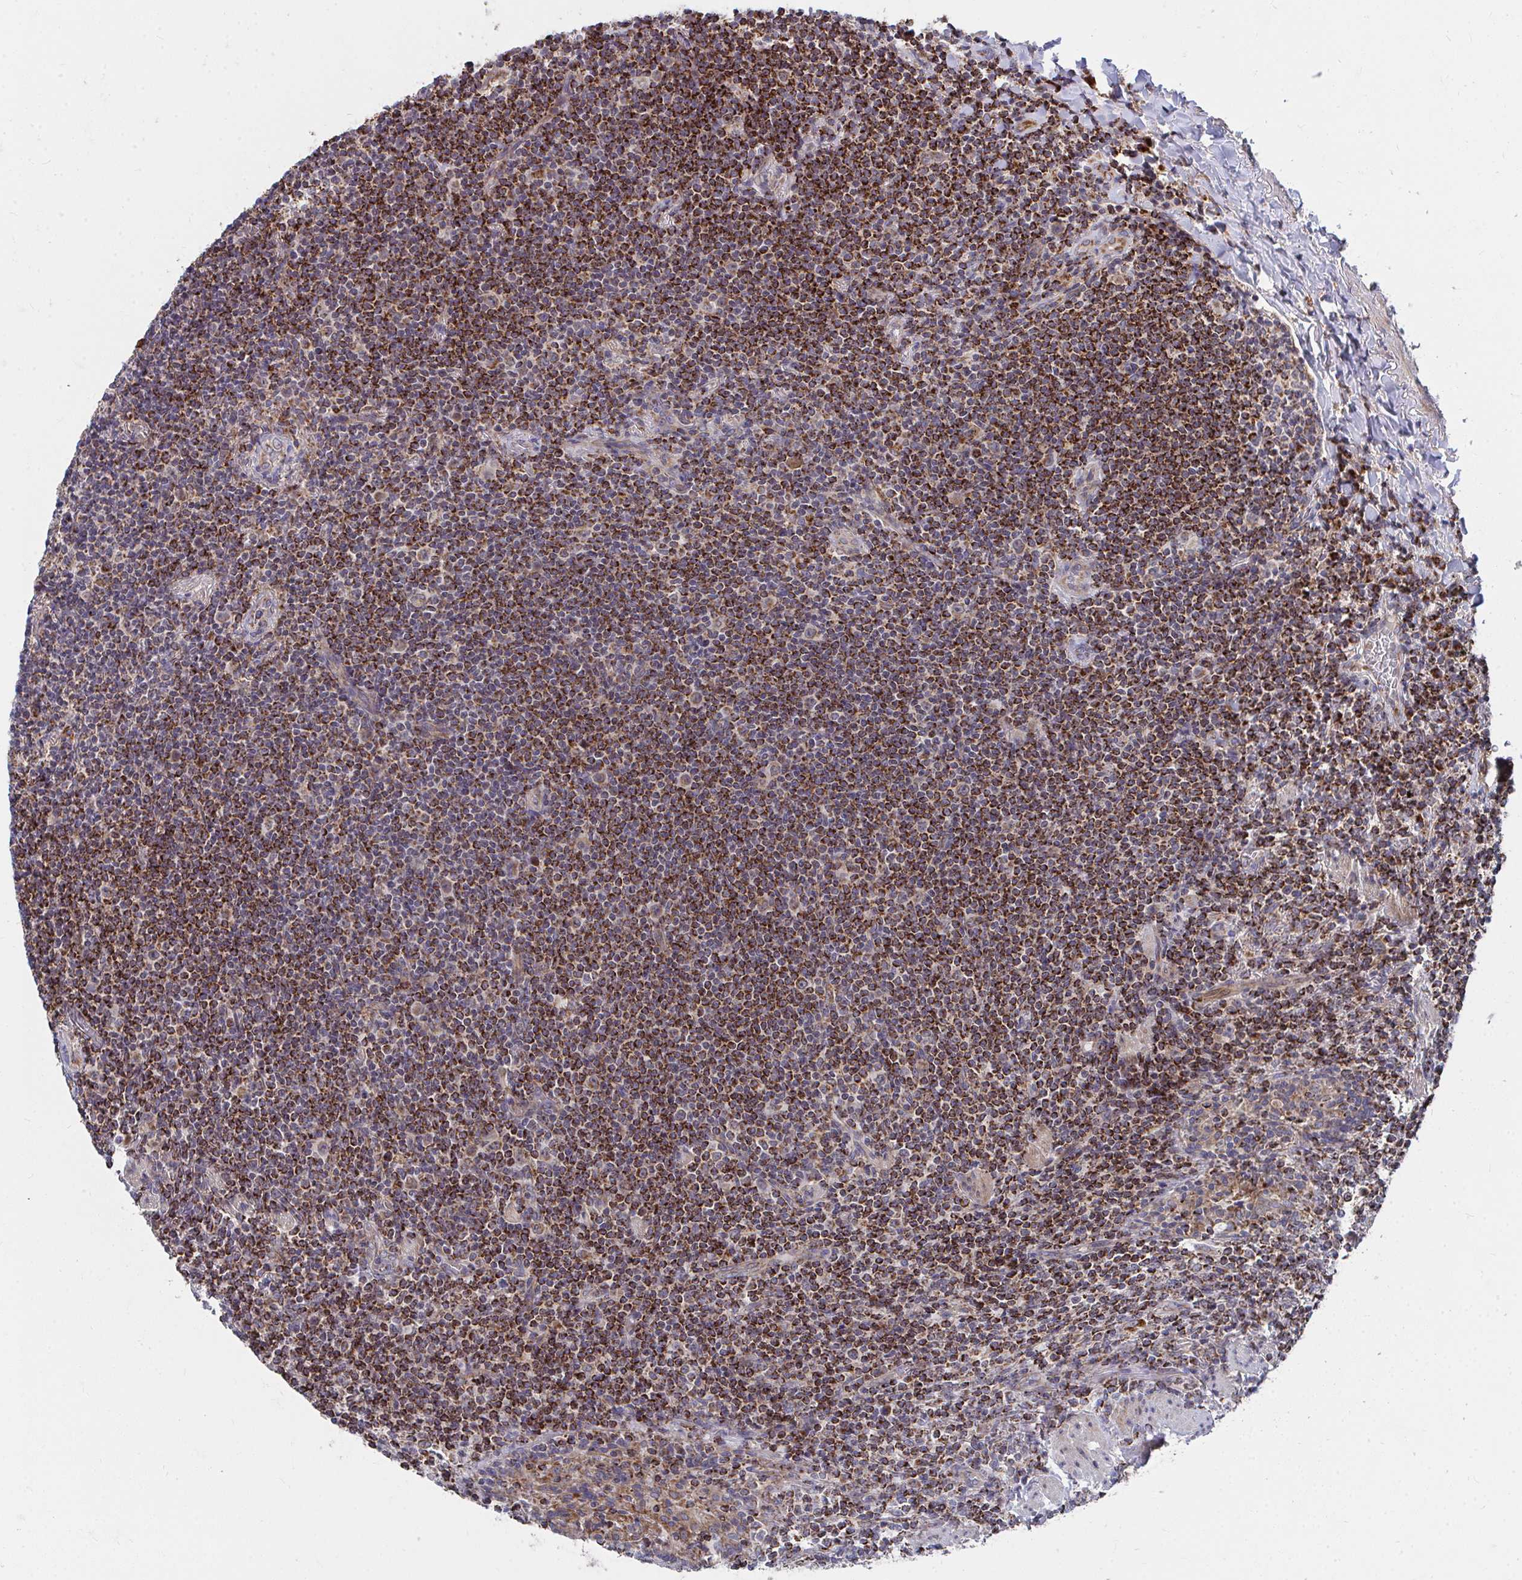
{"staining": {"intensity": "moderate", "quantity": ">75%", "location": "cytoplasmic/membranous"}, "tissue": "lymphoma", "cell_type": "Tumor cells", "image_type": "cancer", "snomed": [{"axis": "morphology", "description": "Malignant lymphoma, non-Hodgkin's type, Low grade"}, {"axis": "topography", "description": "Lung"}], "caption": "The image displays staining of low-grade malignant lymphoma, non-Hodgkin's type, revealing moderate cytoplasmic/membranous protein expression (brown color) within tumor cells.", "gene": "PEX3", "patient": {"sex": "female", "age": 71}}